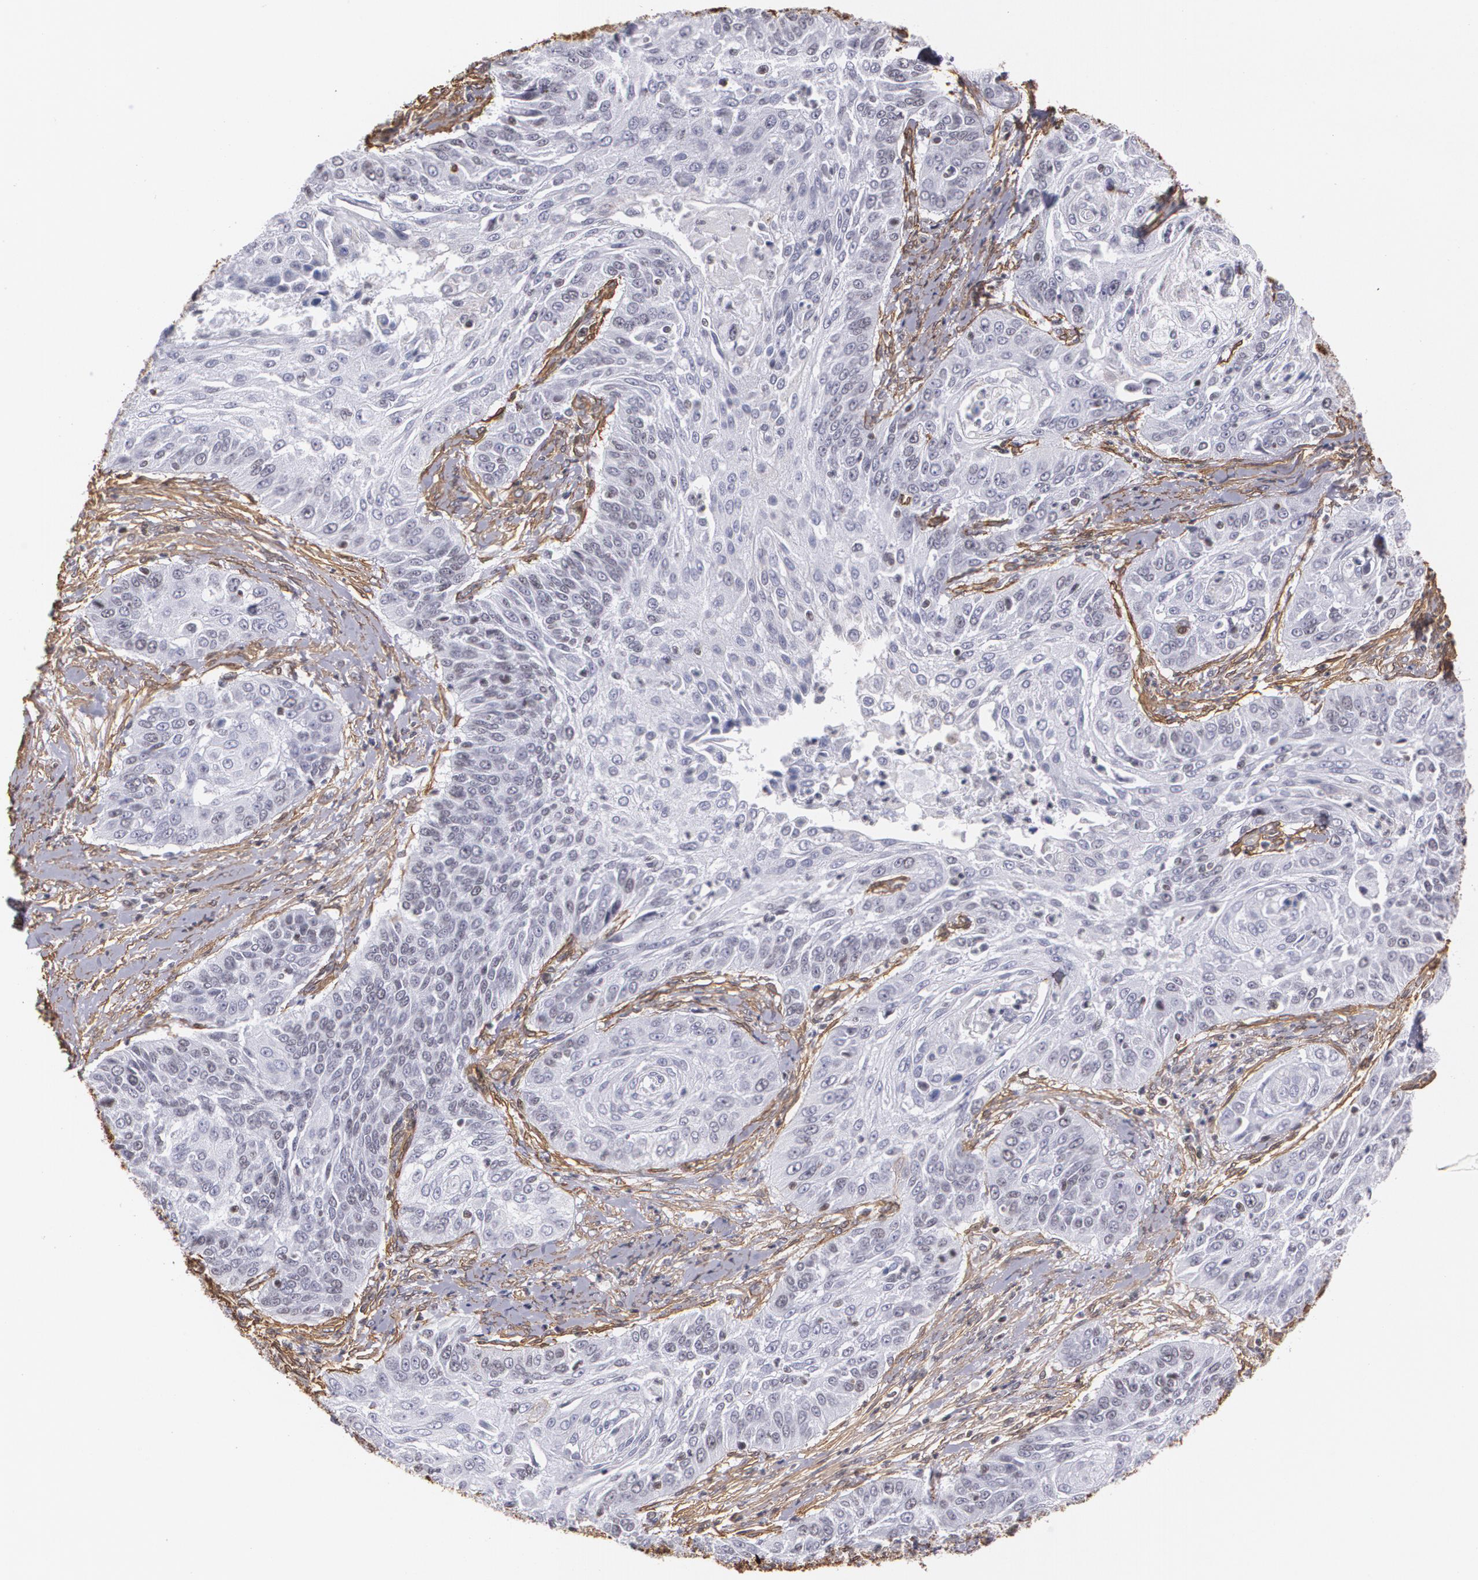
{"staining": {"intensity": "negative", "quantity": "none", "location": "none"}, "tissue": "cervical cancer", "cell_type": "Tumor cells", "image_type": "cancer", "snomed": [{"axis": "morphology", "description": "Squamous cell carcinoma, NOS"}, {"axis": "topography", "description": "Cervix"}], "caption": "Immunohistochemistry micrograph of human cervical cancer (squamous cell carcinoma) stained for a protein (brown), which exhibits no expression in tumor cells.", "gene": "VAMP1", "patient": {"sex": "female", "age": 64}}